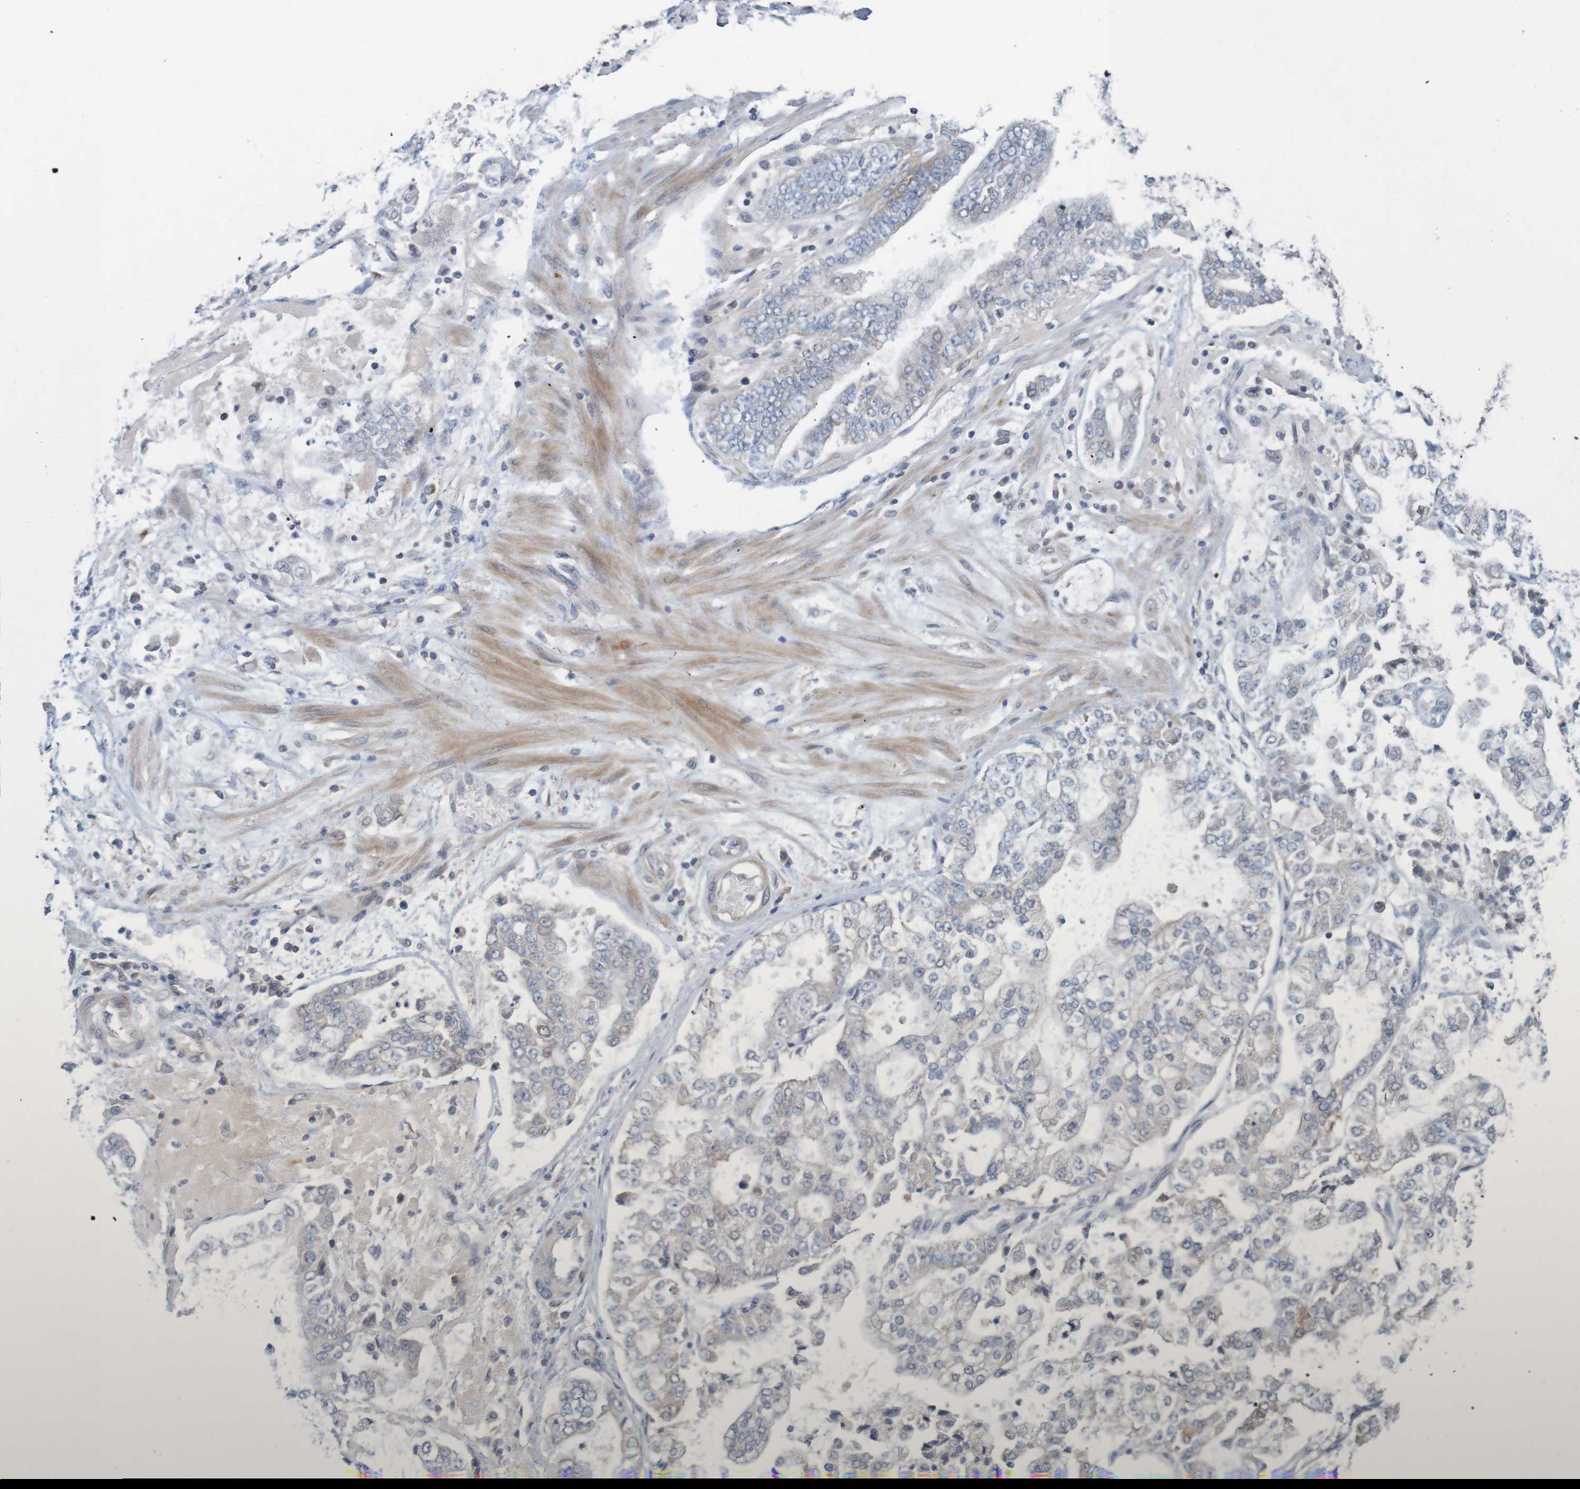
{"staining": {"intensity": "negative", "quantity": "none", "location": "none"}, "tissue": "stomach cancer", "cell_type": "Tumor cells", "image_type": "cancer", "snomed": [{"axis": "morphology", "description": "Adenocarcinoma, NOS"}, {"axis": "topography", "description": "Stomach"}], "caption": "Immunohistochemical staining of human stomach cancer (adenocarcinoma) shows no significant staining in tumor cells.", "gene": "ANKK1", "patient": {"sex": "male", "age": 76}}